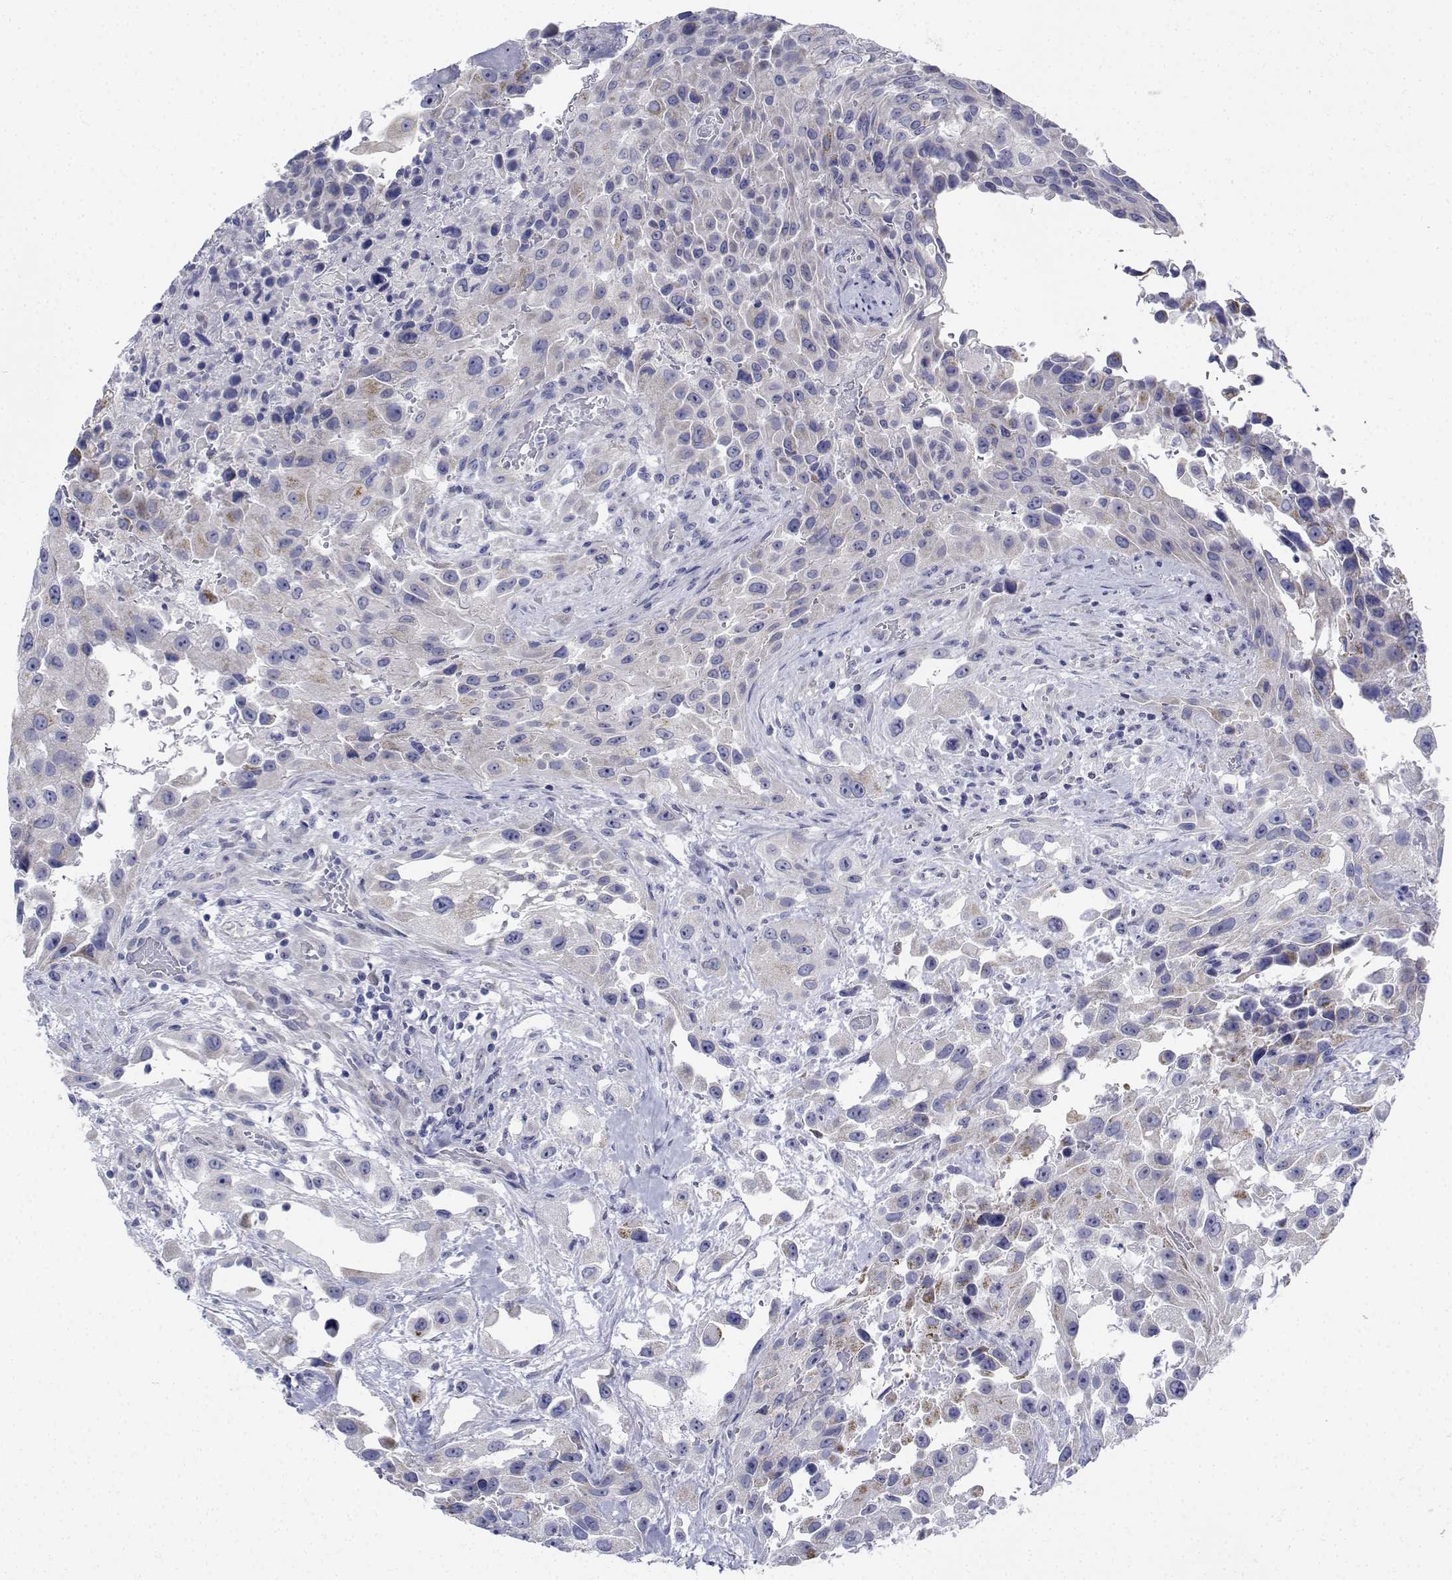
{"staining": {"intensity": "negative", "quantity": "none", "location": "none"}, "tissue": "urothelial cancer", "cell_type": "Tumor cells", "image_type": "cancer", "snomed": [{"axis": "morphology", "description": "Urothelial carcinoma, High grade"}, {"axis": "topography", "description": "Urinary bladder"}], "caption": "Tumor cells are negative for brown protein staining in urothelial carcinoma (high-grade).", "gene": "CDHR3", "patient": {"sex": "male", "age": 79}}